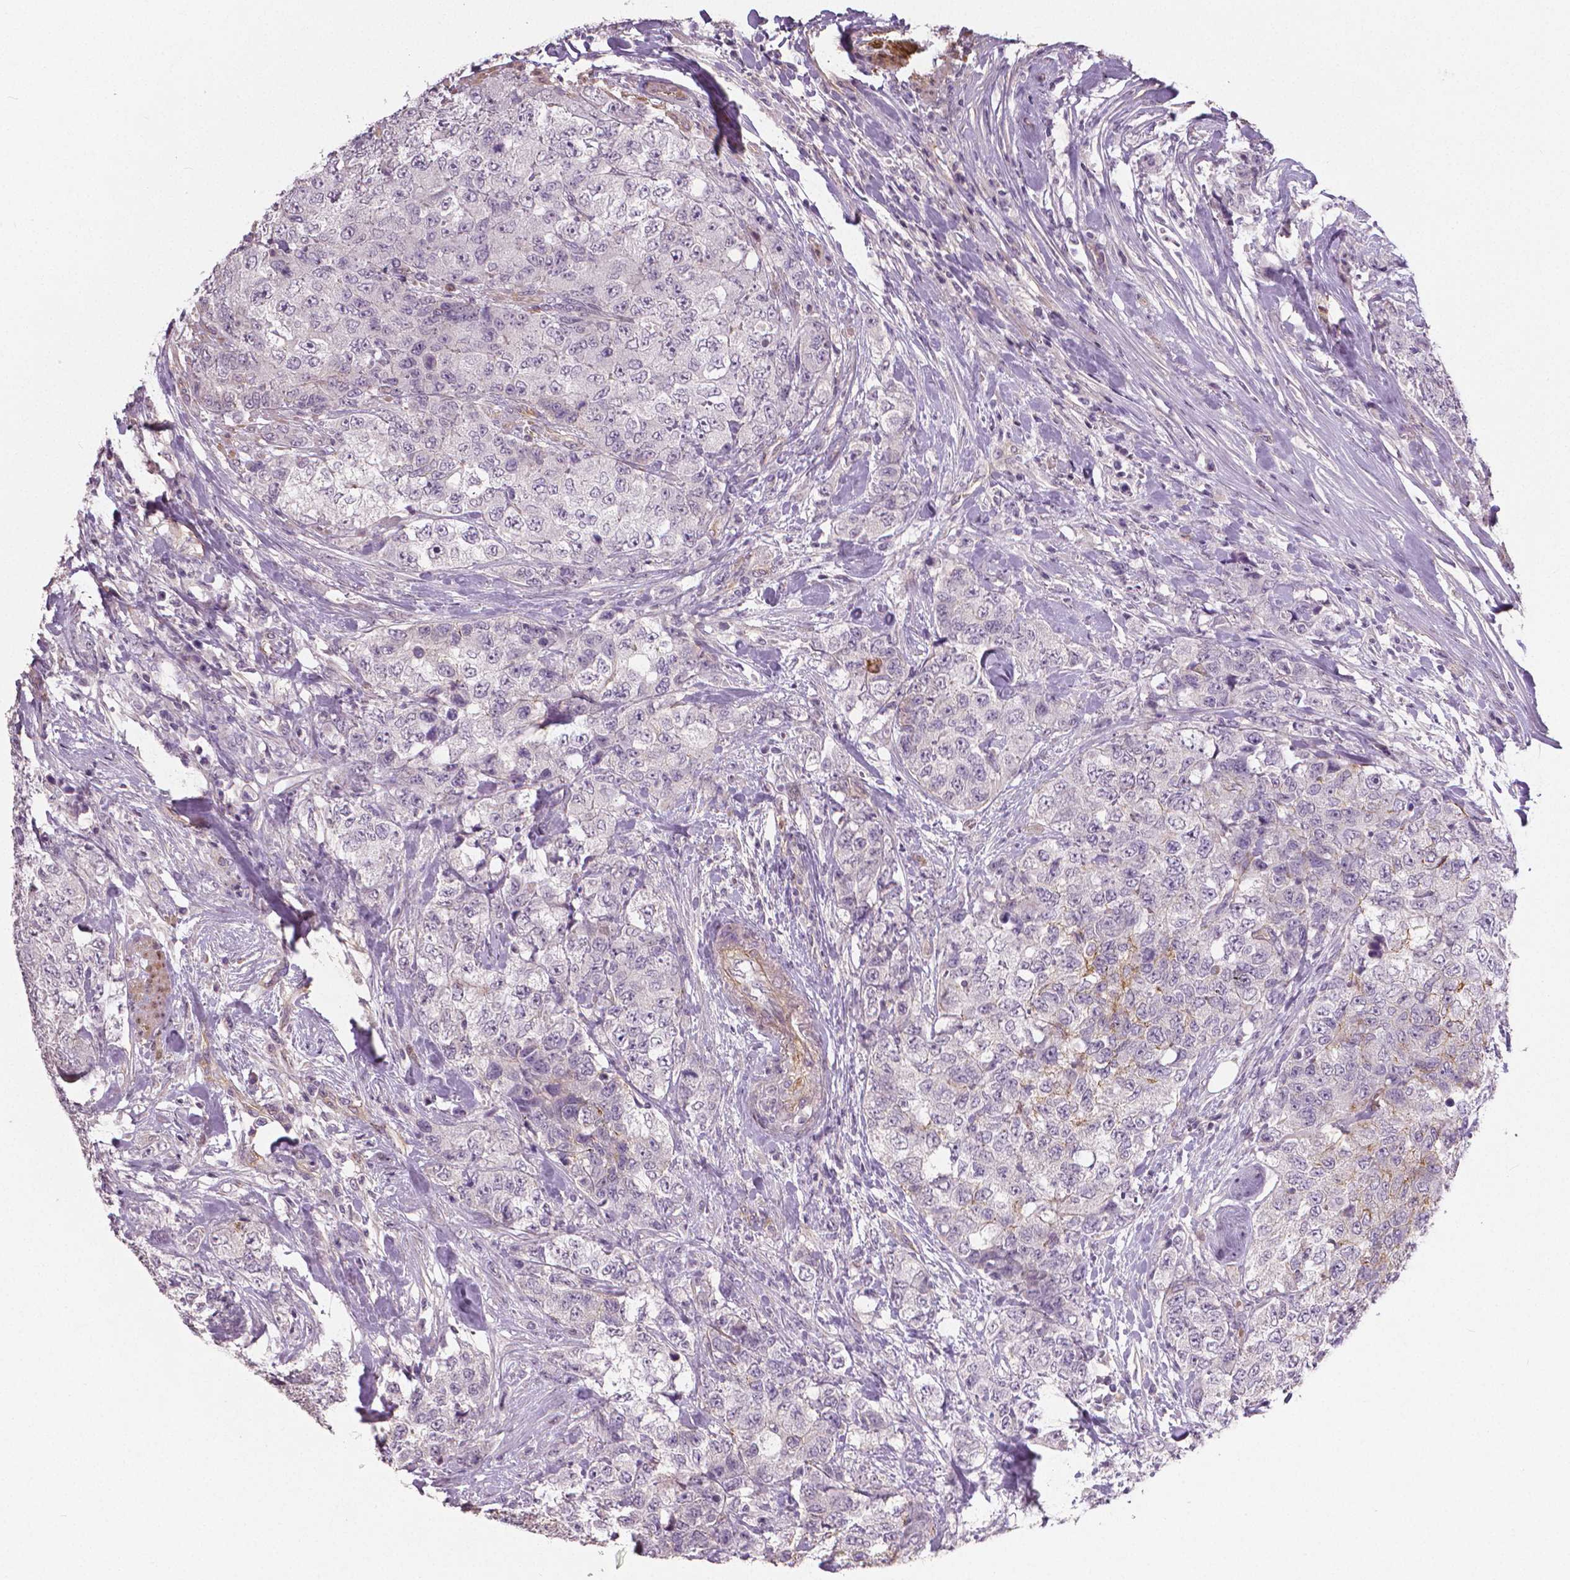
{"staining": {"intensity": "negative", "quantity": "none", "location": "none"}, "tissue": "urothelial cancer", "cell_type": "Tumor cells", "image_type": "cancer", "snomed": [{"axis": "morphology", "description": "Urothelial carcinoma, High grade"}, {"axis": "topography", "description": "Urinary bladder"}], "caption": "Tumor cells are negative for protein expression in human urothelial cancer. (DAB immunohistochemistry, high magnification).", "gene": "FLT1", "patient": {"sex": "female", "age": 78}}